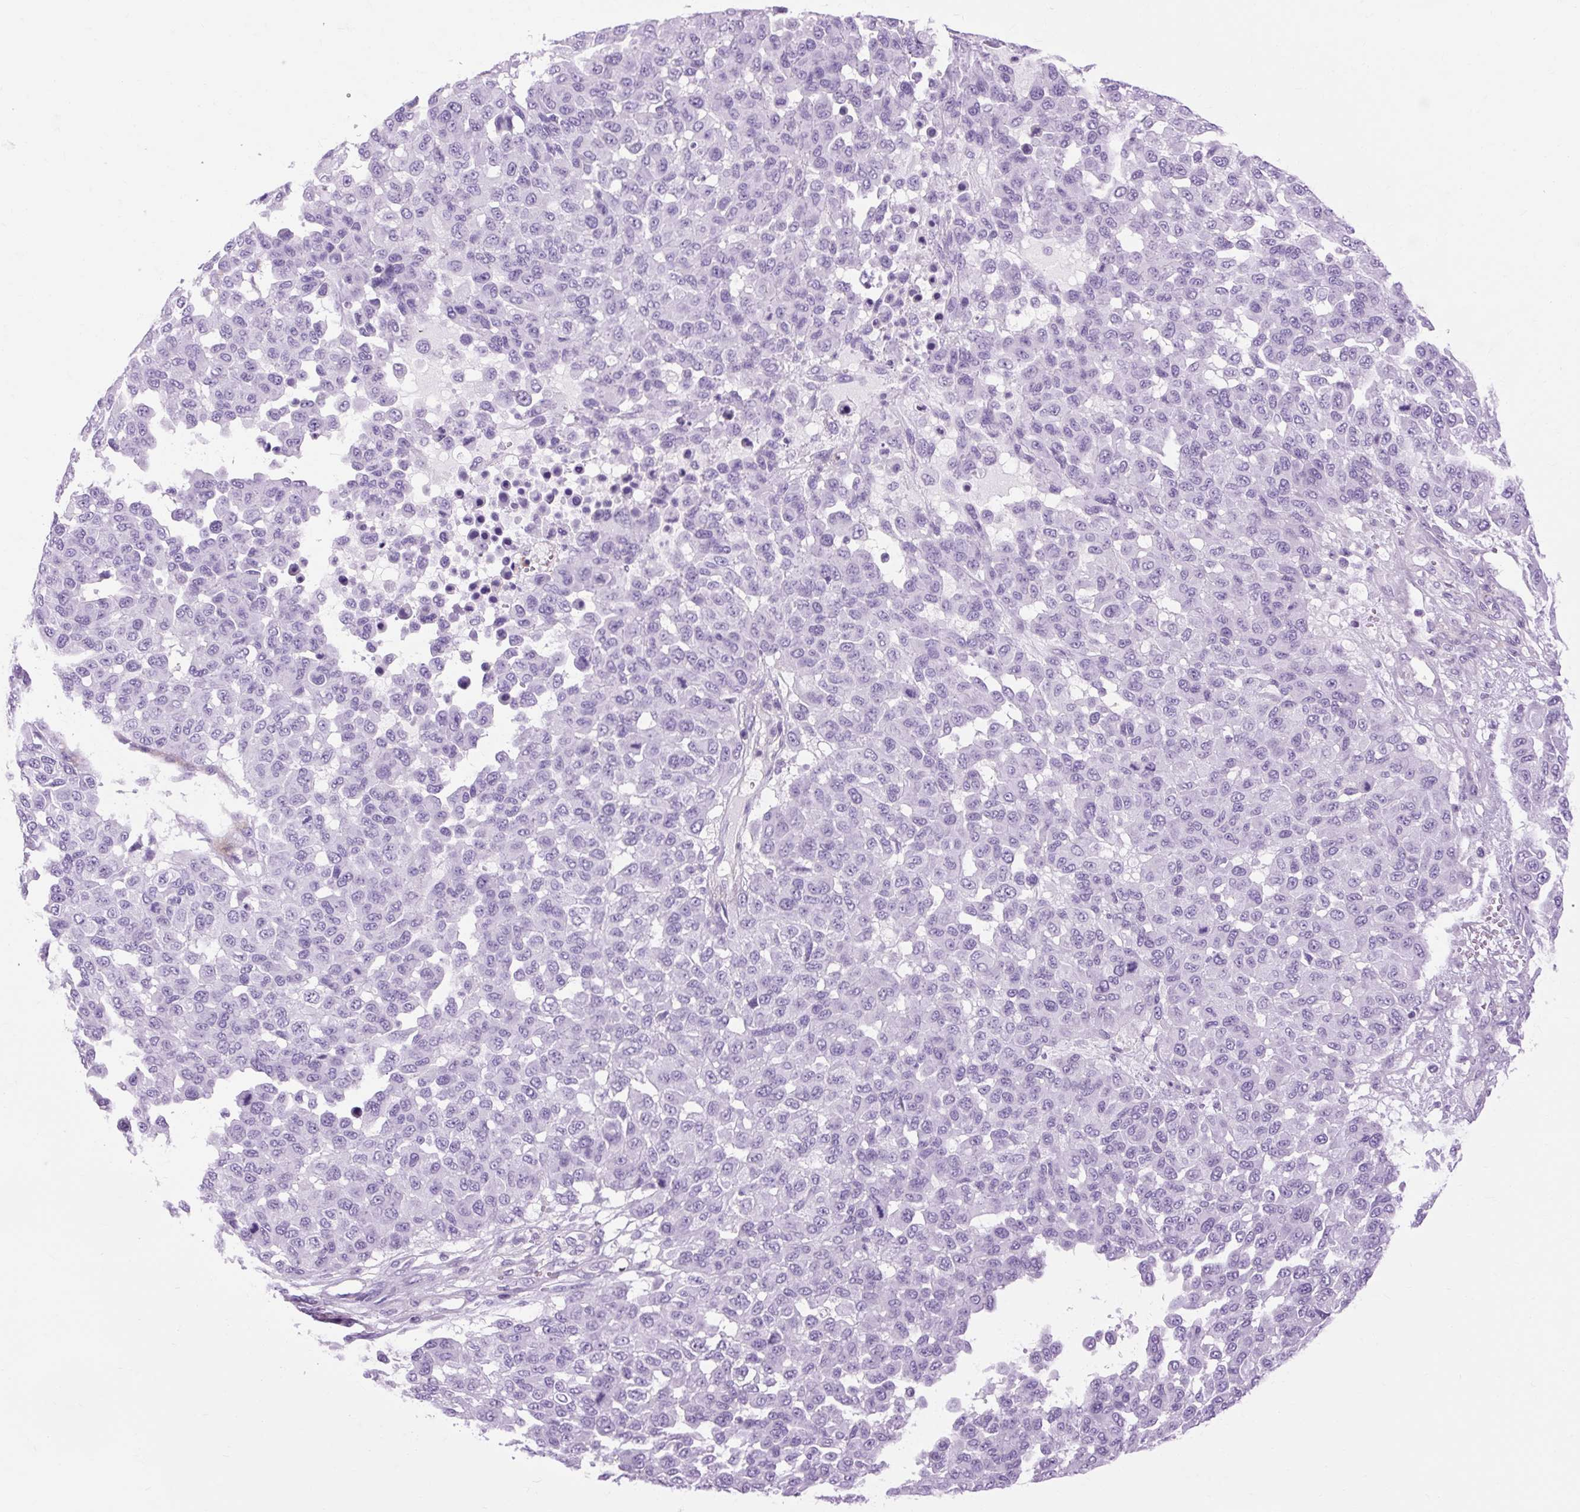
{"staining": {"intensity": "negative", "quantity": "none", "location": "none"}, "tissue": "melanoma", "cell_type": "Tumor cells", "image_type": "cancer", "snomed": [{"axis": "morphology", "description": "Malignant melanoma, NOS"}, {"axis": "topography", "description": "Skin"}], "caption": "An immunohistochemistry (IHC) photomicrograph of malignant melanoma is shown. There is no staining in tumor cells of malignant melanoma.", "gene": "OOEP", "patient": {"sex": "male", "age": 62}}